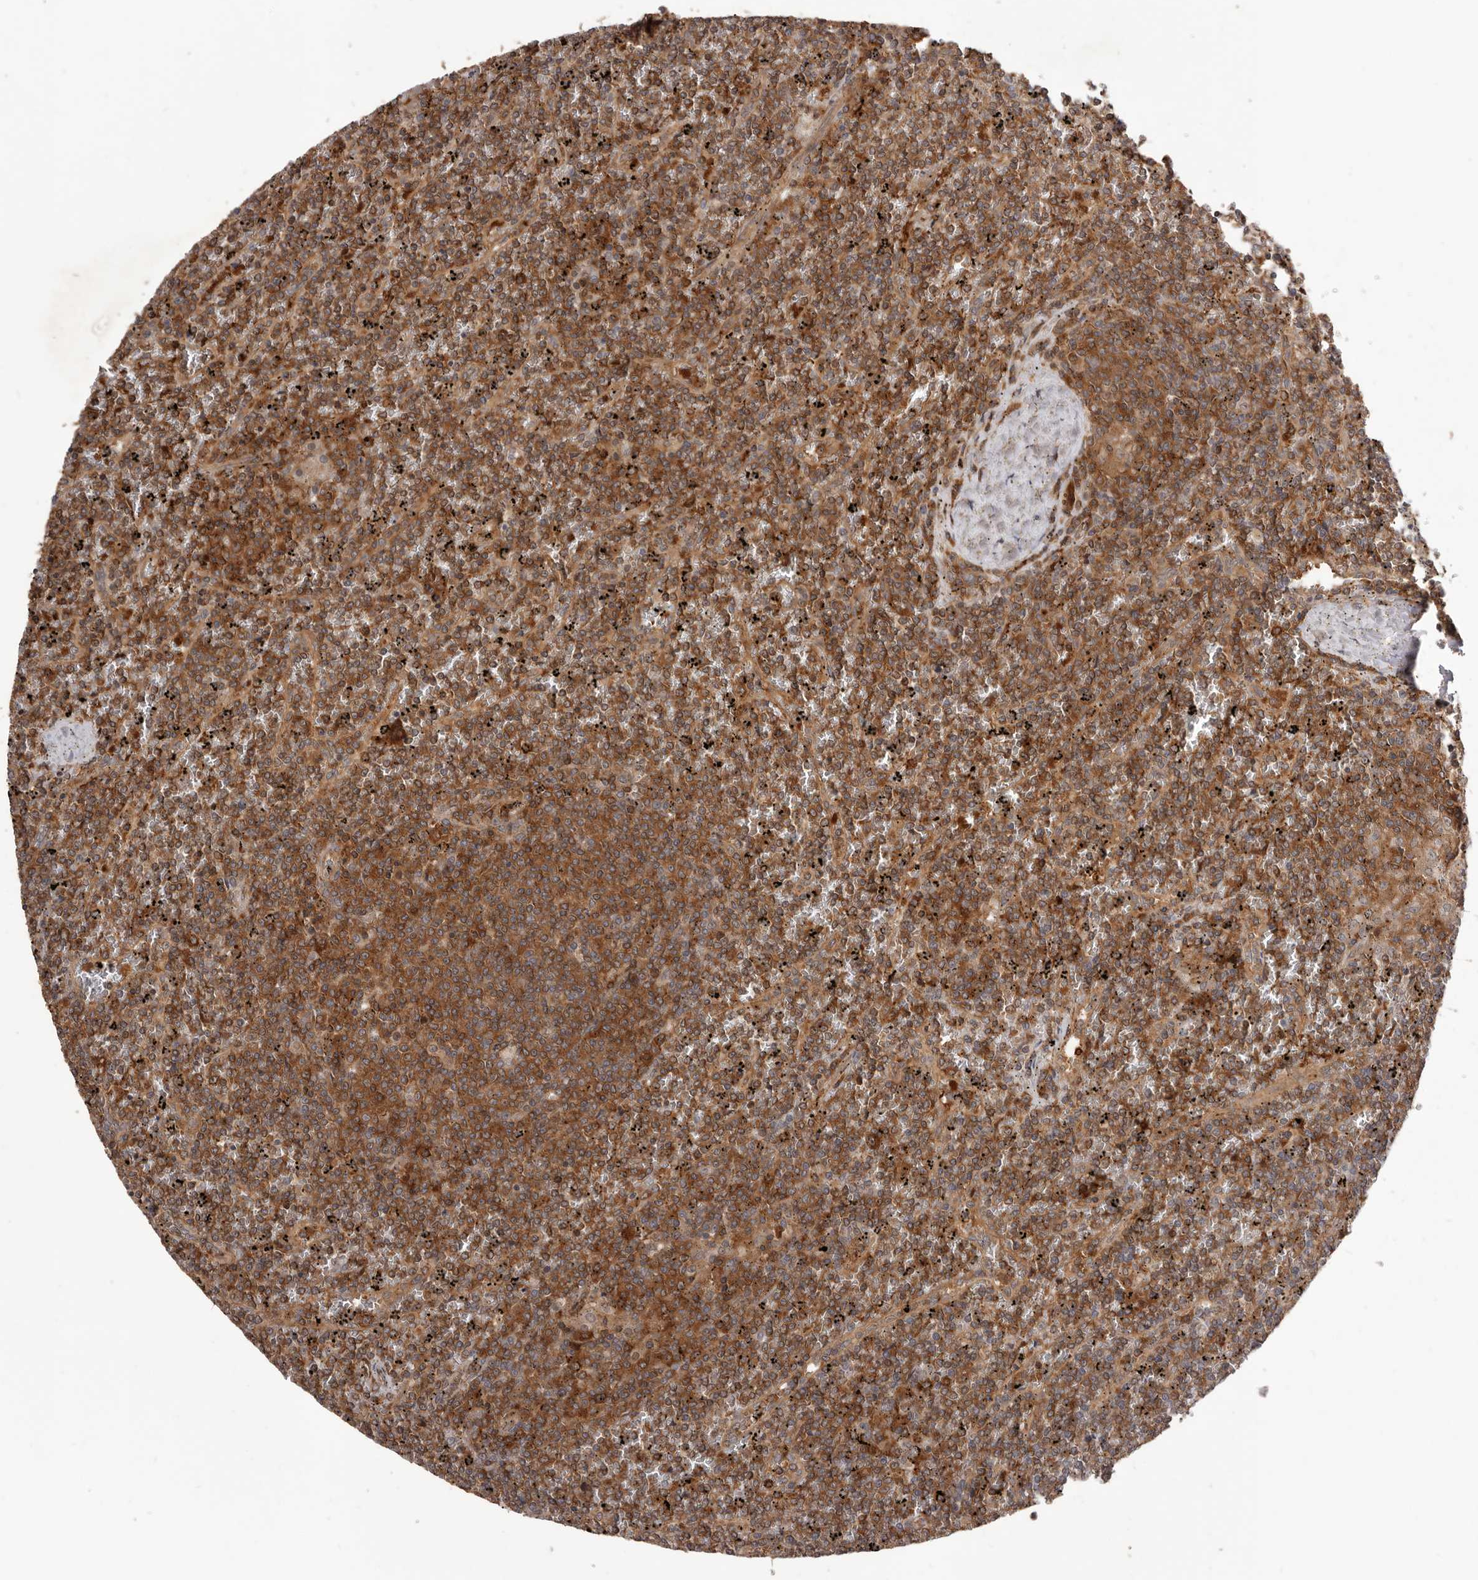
{"staining": {"intensity": "moderate", "quantity": ">75%", "location": "cytoplasmic/membranous"}, "tissue": "lymphoma", "cell_type": "Tumor cells", "image_type": "cancer", "snomed": [{"axis": "morphology", "description": "Malignant lymphoma, non-Hodgkin's type, Low grade"}, {"axis": "topography", "description": "Spleen"}], "caption": "This image demonstrates IHC staining of low-grade malignant lymphoma, non-Hodgkin's type, with medium moderate cytoplasmic/membranous positivity in approximately >75% of tumor cells.", "gene": "HBS1L", "patient": {"sex": "female", "age": 19}}